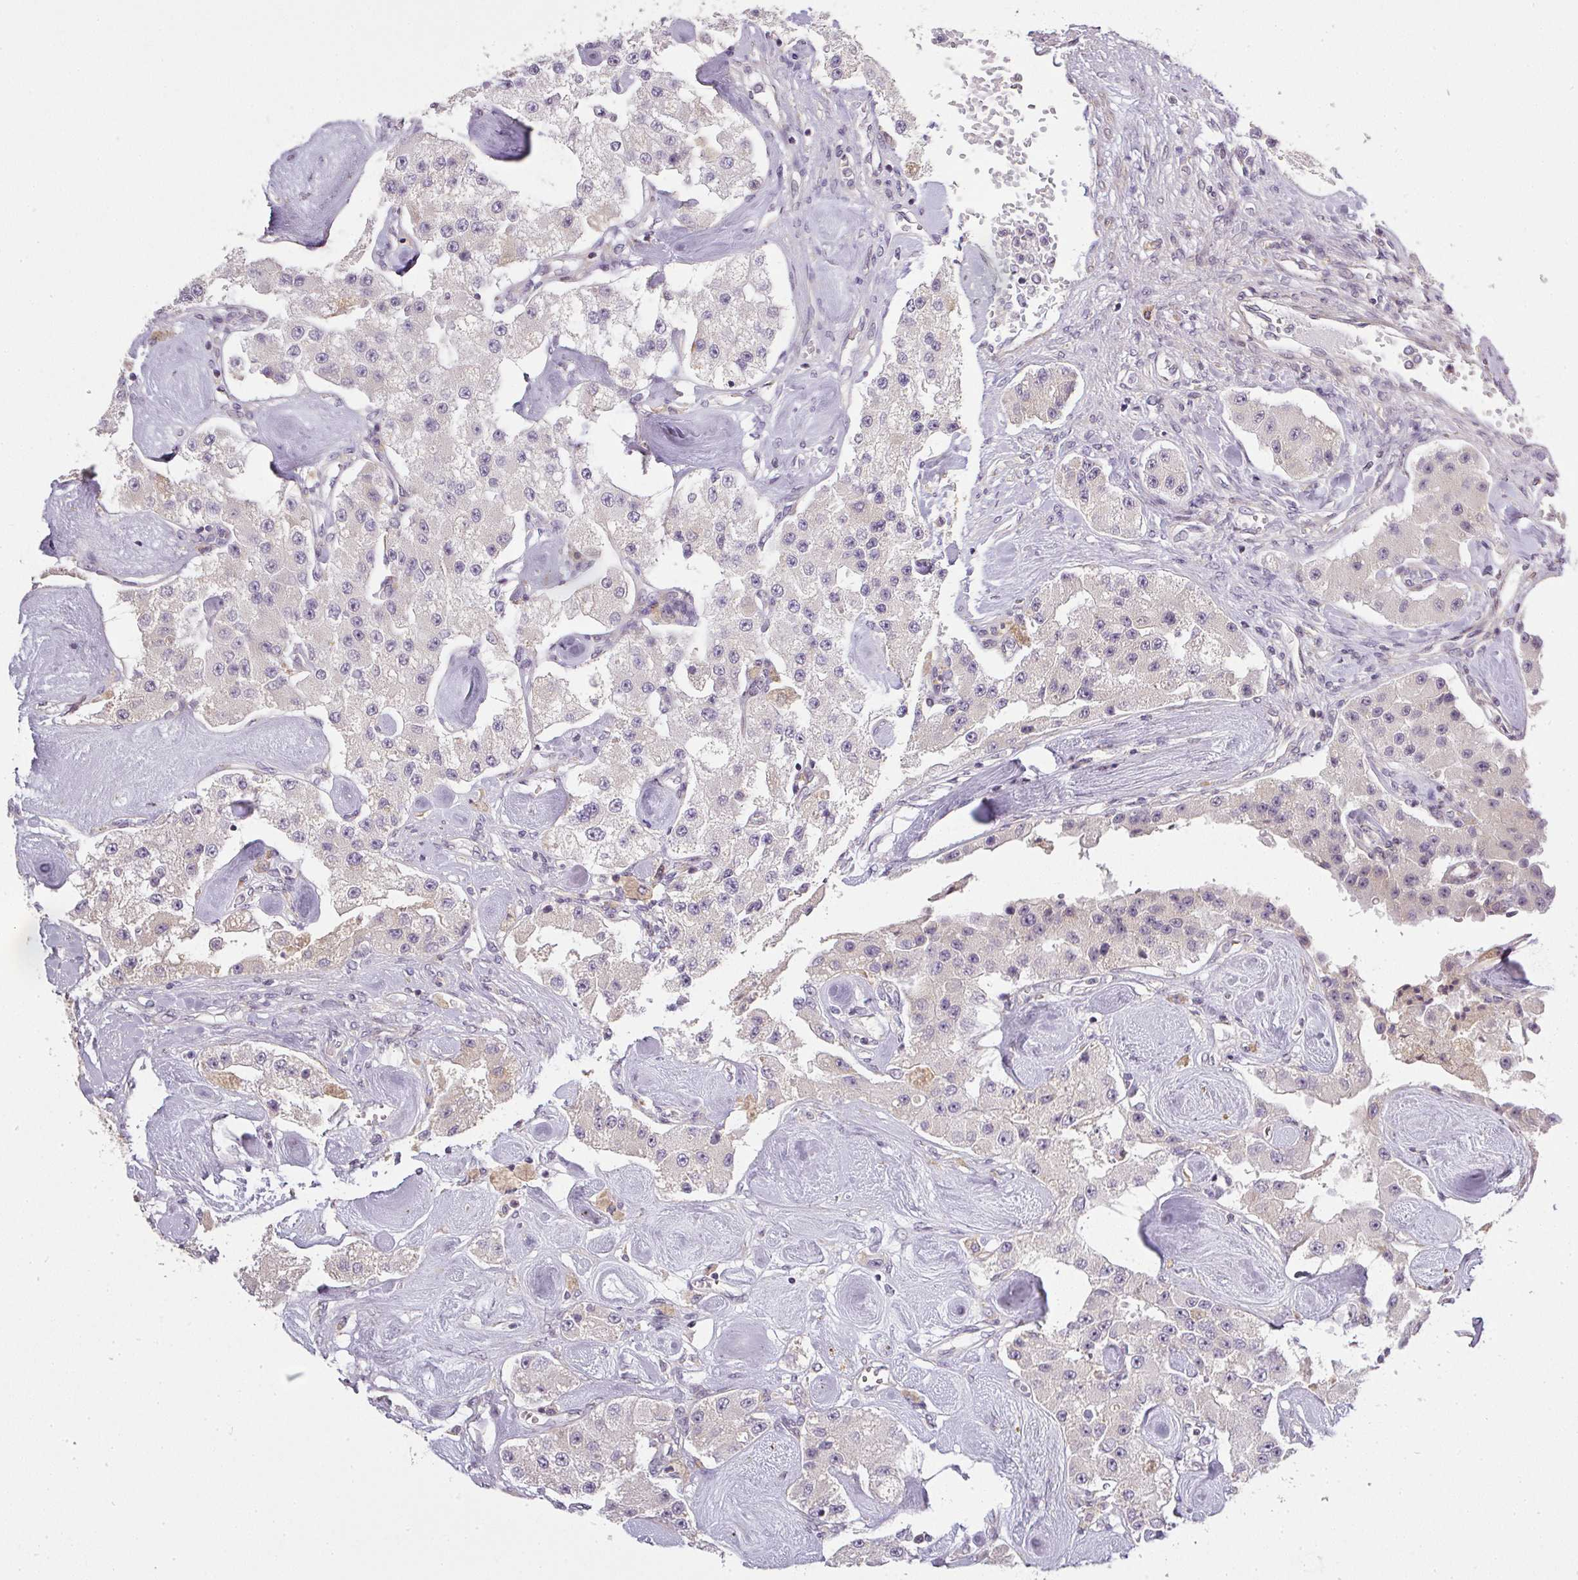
{"staining": {"intensity": "negative", "quantity": "none", "location": "none"}, "tissue": "carcinoid", "cell_type": "Tumor cells", "image_type": "cancer", "snomed": [{"axis": "morphology", "description": "Carcinoid, malignant, NOS"}, {"axis": "topography", "description": "Pancreas"}], "caption": "Immunohistochemistry (IHC) of carcinoid (malignant) shows no expression in tumor cells.", "gene": "MED19", "patient": {"sex": "male", "age": 41}}